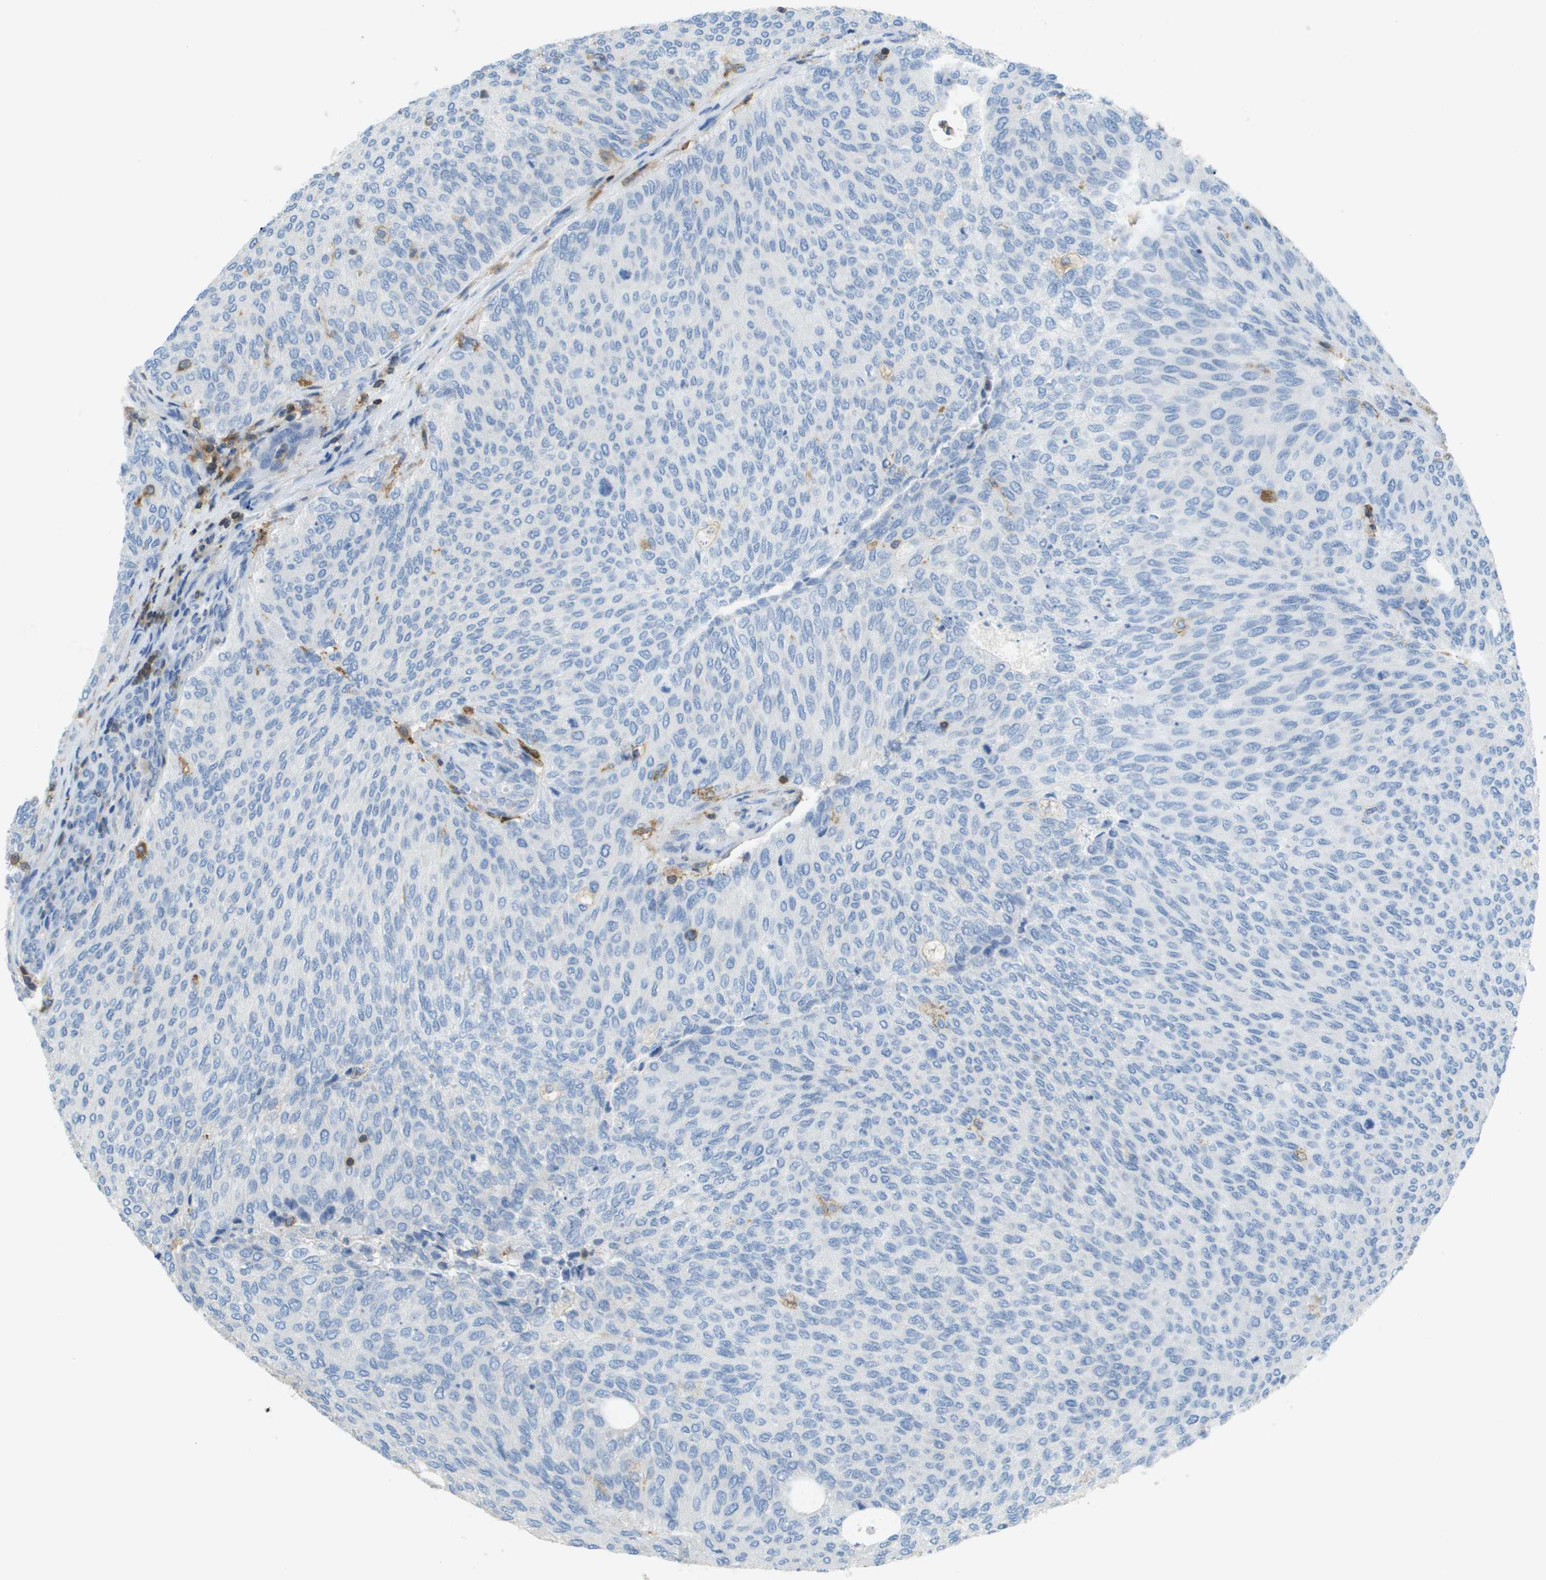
{"staining": {"intensity": "negative", "quantity": "none", "location": "none"}, "tissue": "urothelial cancer", "cell_type": "Tumor cells", "image_type": "cancer", "snomed": [{"axis": "morphology", "description": "Urothelial carcinoma, Low grade"}, {"axis": "topography", "description": "Urinary bladder"}], "caption": "High power microscopy micrograph of an immunohistochemistry micrograph of urothelial cancer, revealing no significant expression in tumor cells.", "gene": "APBB1IP", "patient": {"sex": "female", "age": 79}}